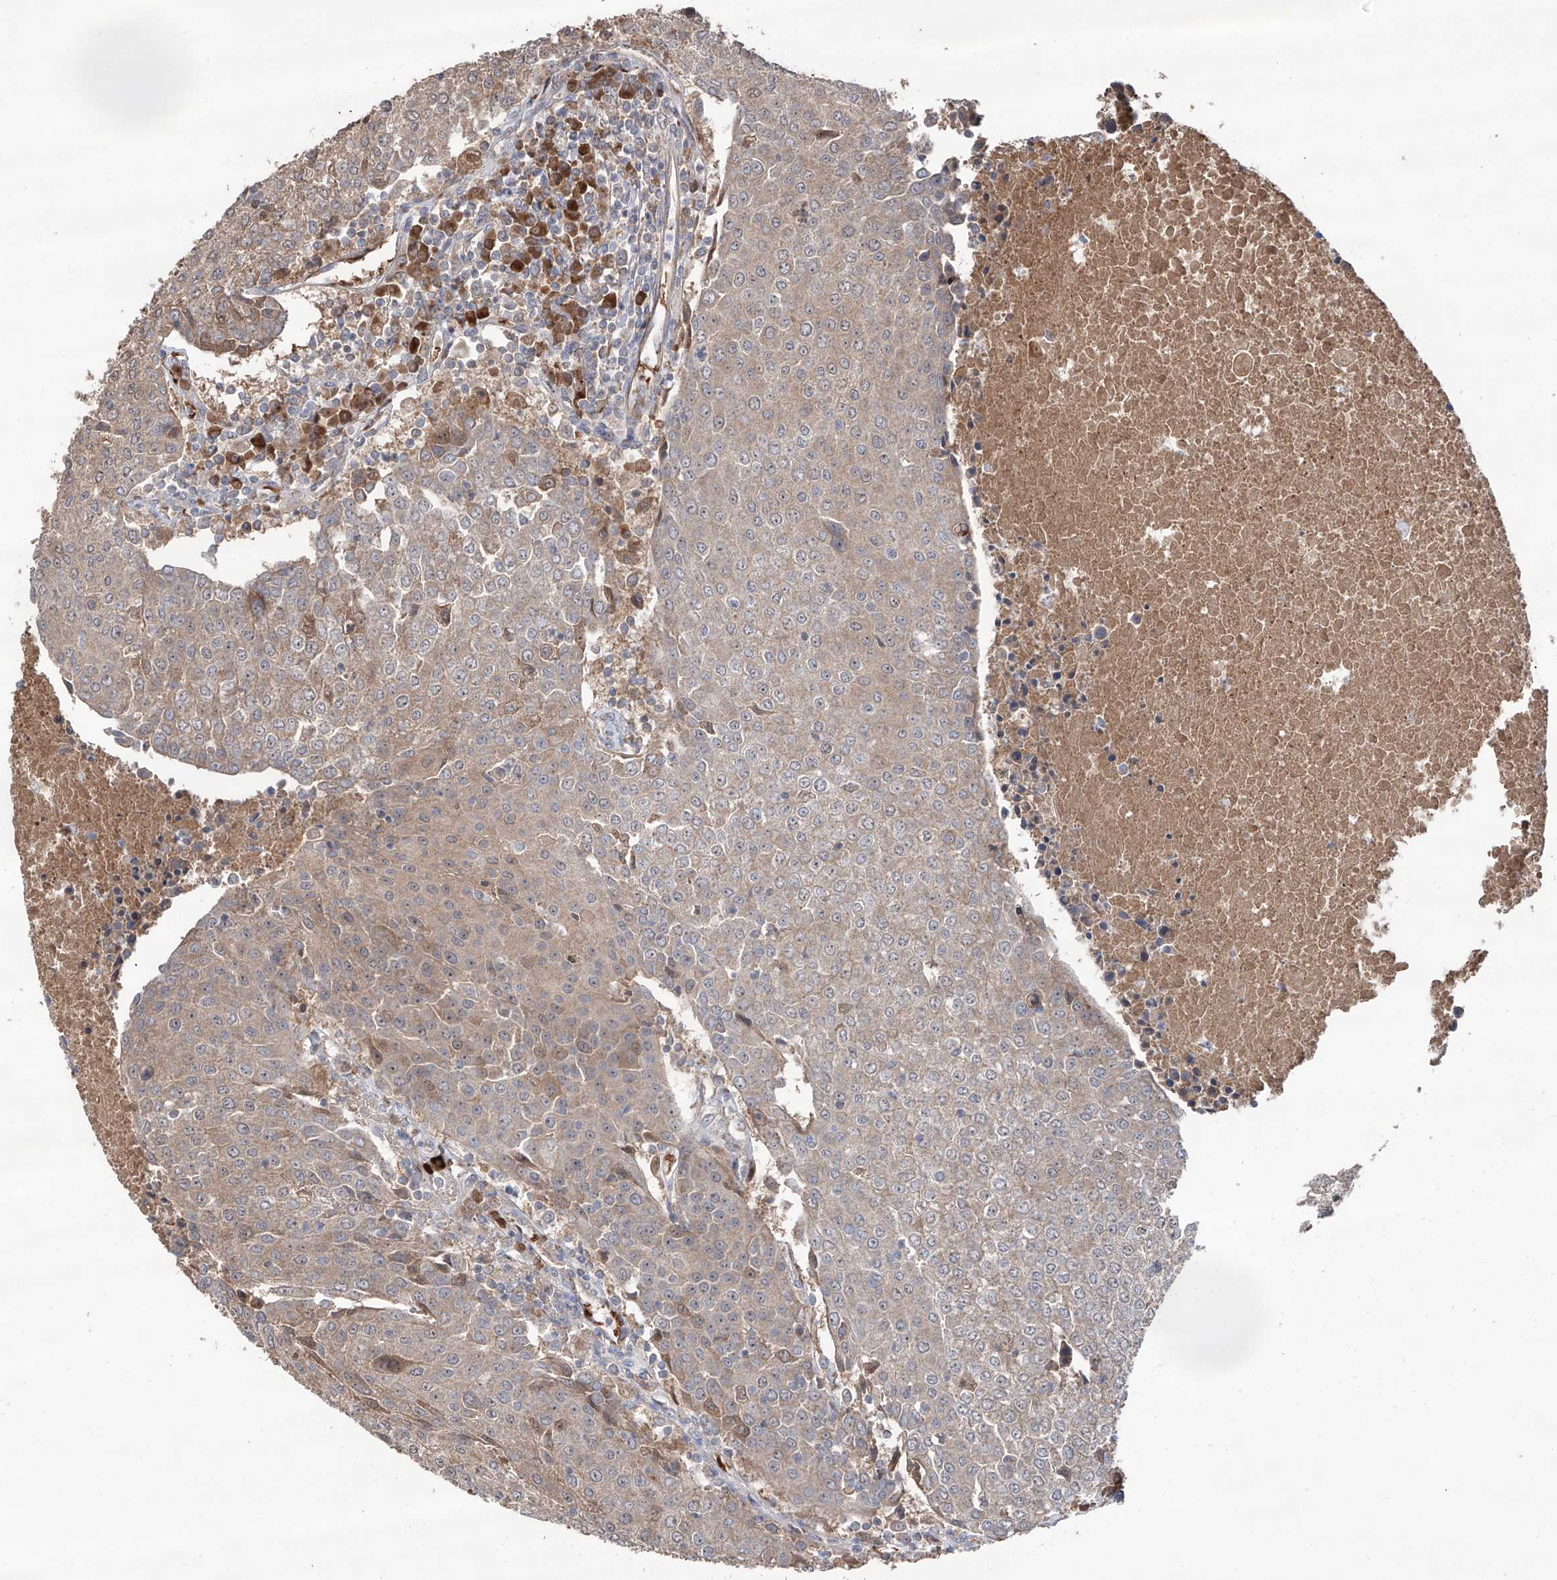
{"staining": {"intensity": "weak", "quantity": "<25%", "location": "cytoplasmic/membranous"}, "tissue": "urothelial cancer", "cell_type": "Tumor cells", "image_type": "cancer", "snomed": [{"axis": "morphology", "description": "Urothelial carcinoma, High grade"}, {"axis": "topography", "description": "Urinary bladder"}], "caption": "The histopathology image reveals no staining of tumor cells in high-grade urothelial carcinoma. Brightfield microscopy of immunohistochemistry (IHC) stained with DAB (3,3'-diaminobenzidine) (brown) and hematoxylin (blue), captured at high magnification.", "gene": "EDN1", "patient": {"sex": "female", "age": 85}}